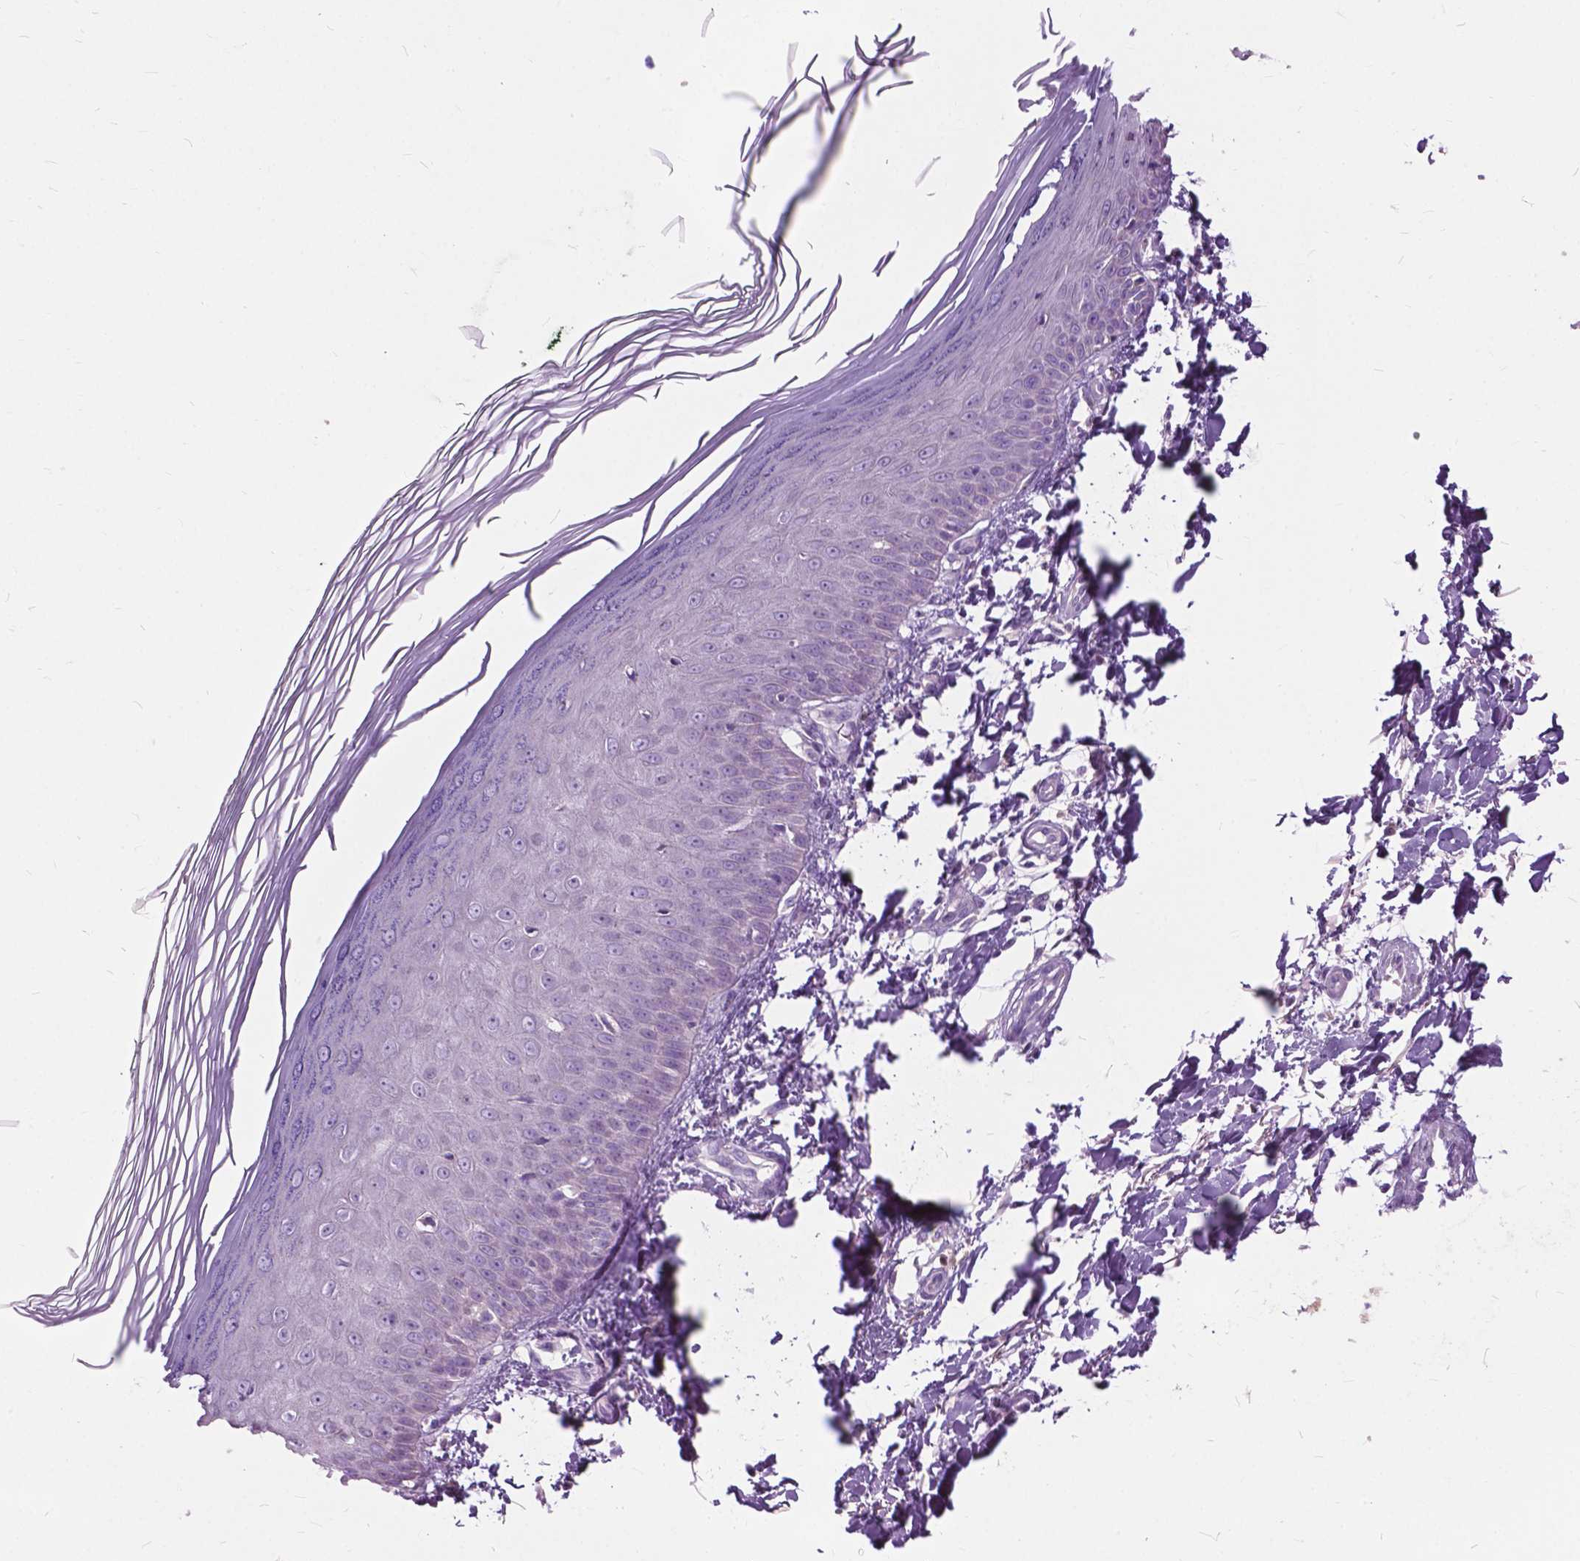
{"staining": {"intensity": "negative", "quantity": "none", "location": "none"}, "tissue": "skin", "cell_type": "Fibroblasts", "image_type": "normal", "snomed": [{"axis": "morphology", "description": "Normal tissue, NOS"}, {"axis": "topography", "description": "Skin"}], "caption": "There is no significant staining in fibroblasts of skin.", "gene": "PRR35", "patient": {"sex": "female", "age": 62}}